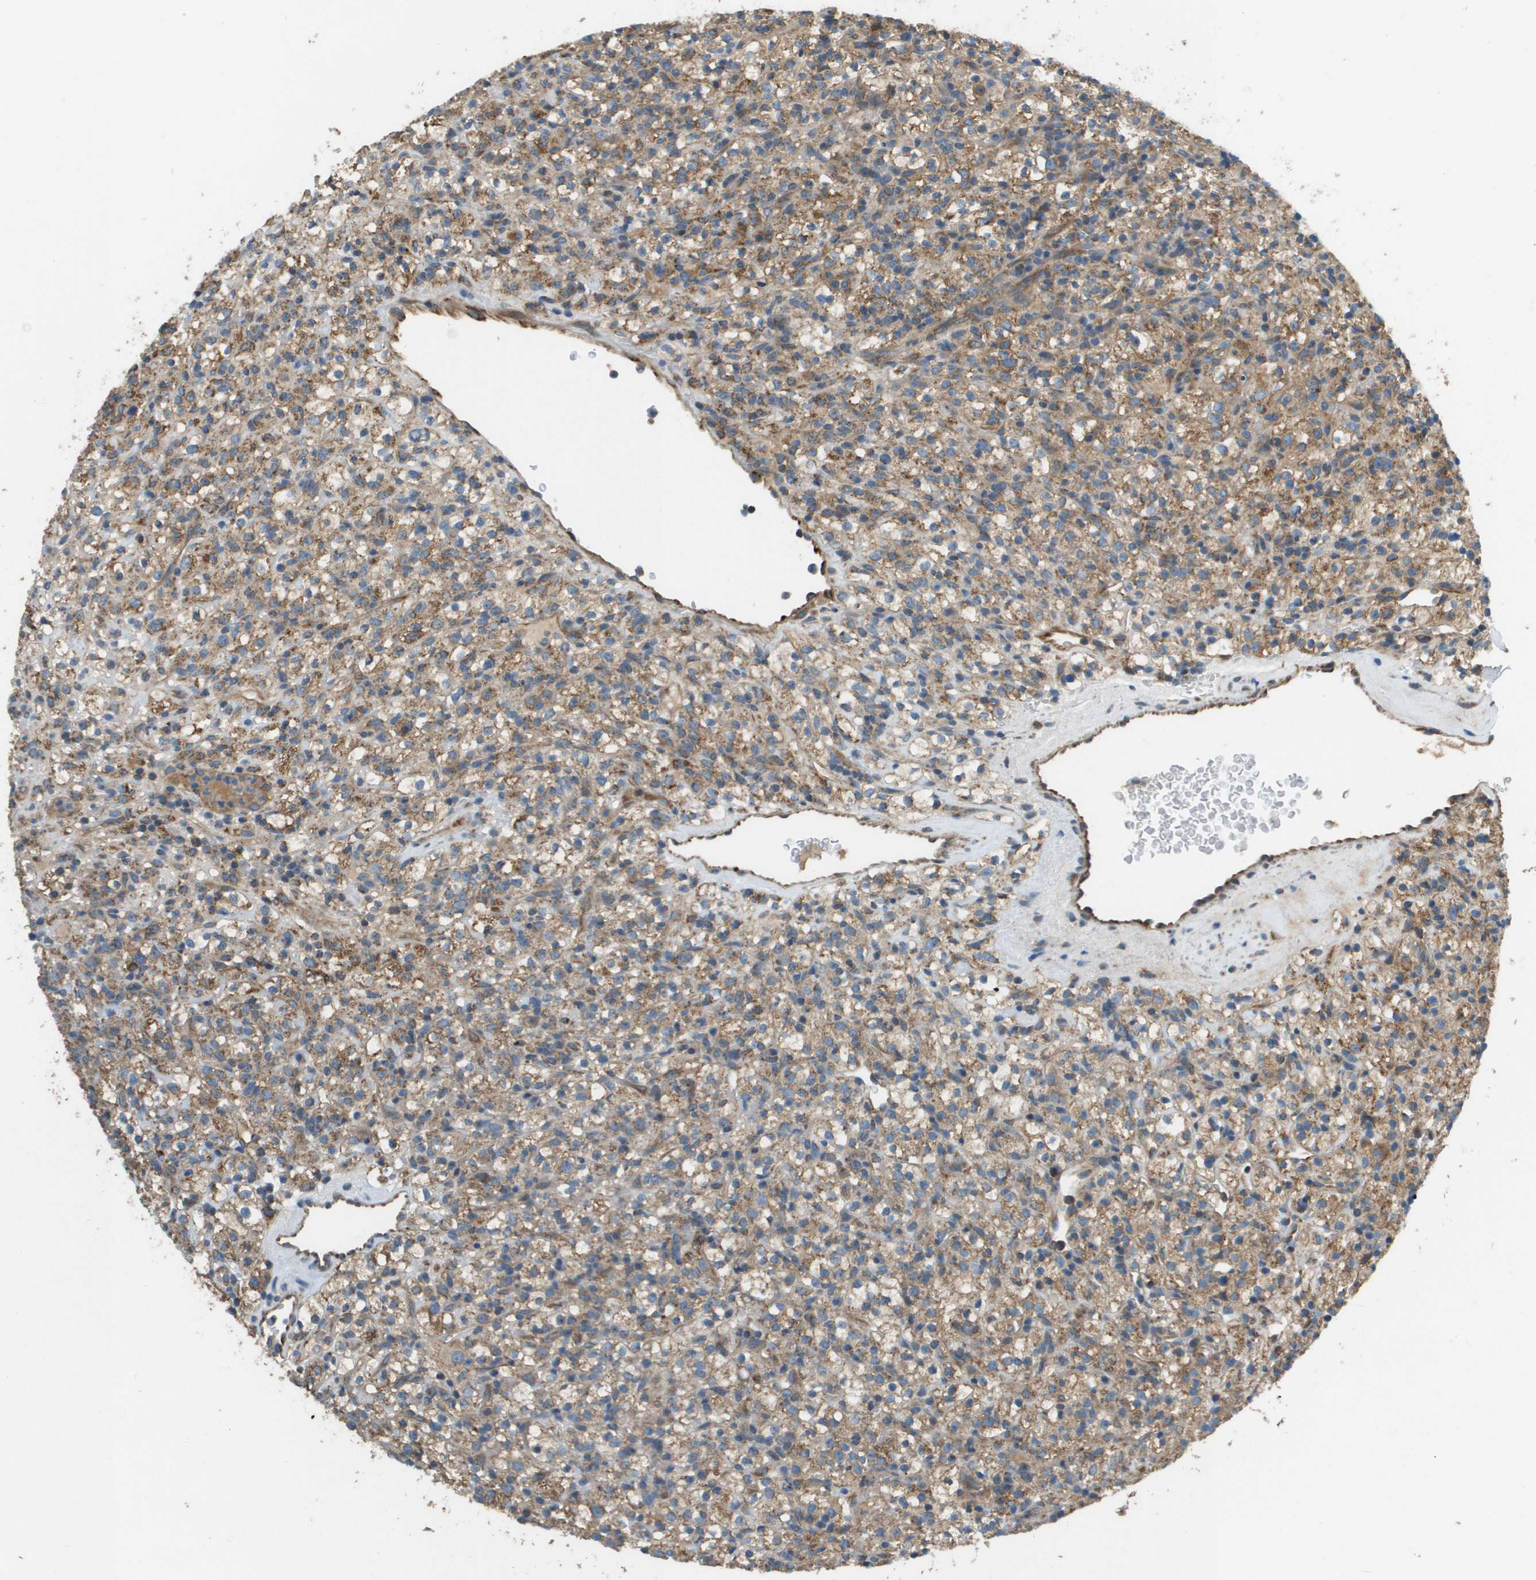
{"staining": {"intensity": "moderate", "quantity": ">75%", "location": "cytoplasmic/membranous"}, "tissue": "renal cancer", "cell_type": "Tumor cells", "image_type": "cancer", "snomed": [{"axis": "morphology", "description": "Normal tissue, NOS"}, {"axis": "morphology", "description": "Adenocarcinoma, NOS"}, {"axis": "topography", "description": "Kidney"}], "caption": "About >75% of tumor cells in renal cancer (adenocarcinoma) demonstrate moderate cytoplasmic/membranous protein positivity as visualized by brown immunohistochemical staining.", "gene": "NRK", "patient": {"sex": "female", "age": 72}}